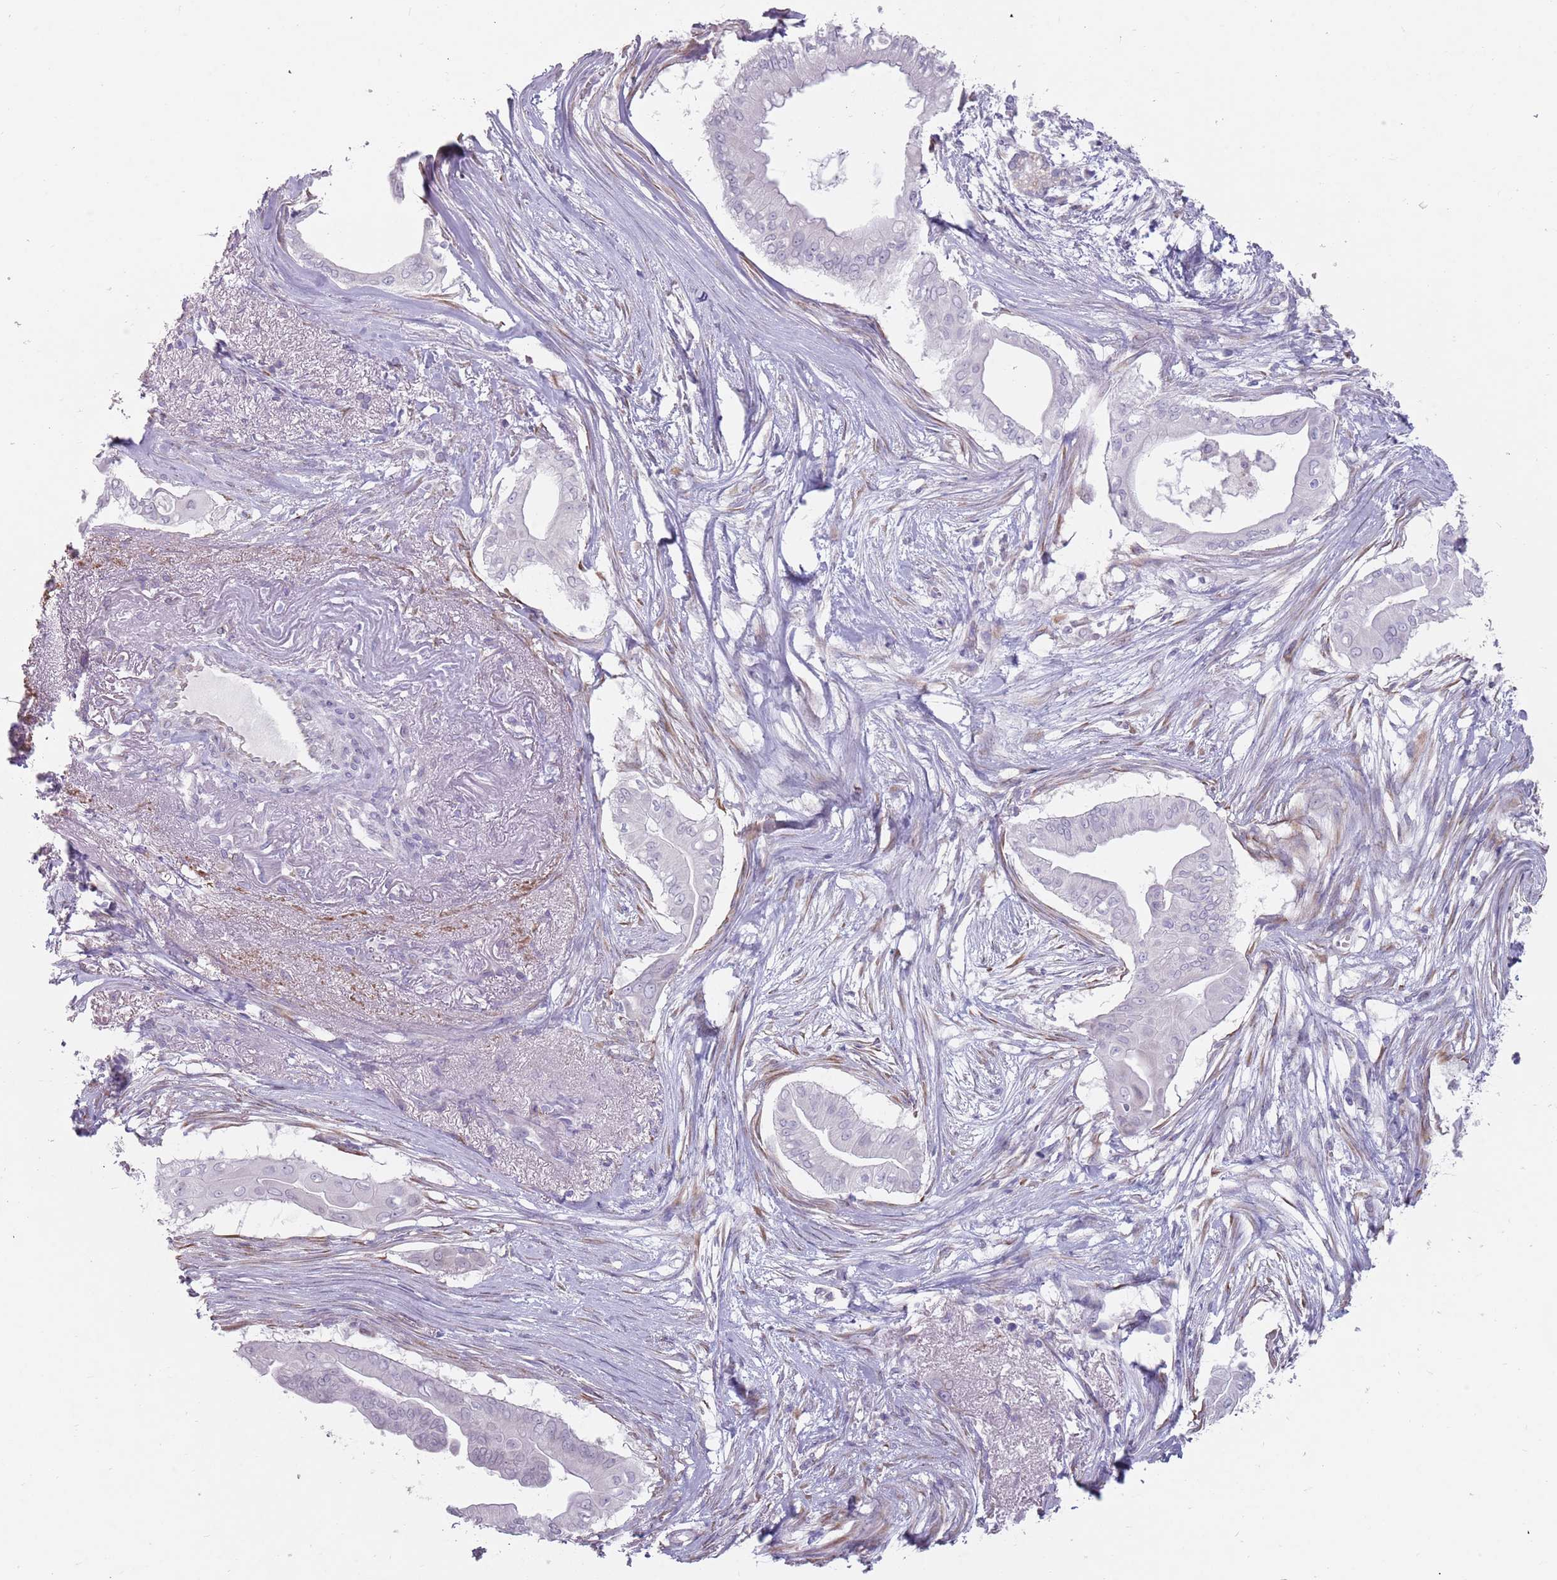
{"staining": {"intensity": "negative", "quantity": "none", "location": "none"}, "tissue": "pancreatic cancer", "cell_type": "Tumor cells", "image_type": "cancer", "snomed": [{"axis": "morphology", "description": "Adenocarcinoma, NOS"}, {"axis": "topography", "description": "Pancreas"}], "caption": "High magnification brightfield microscopy of adenocarcinoma (pancreatic) stained with DAB (brown) and counterstained with hematoxylin (blue): tumor cells show no significant positivity. (Brightfield microscopy of DAB IHC at high magnification).", "gene": "DDX4", "patient": {"sex": "male", "age": 71}}